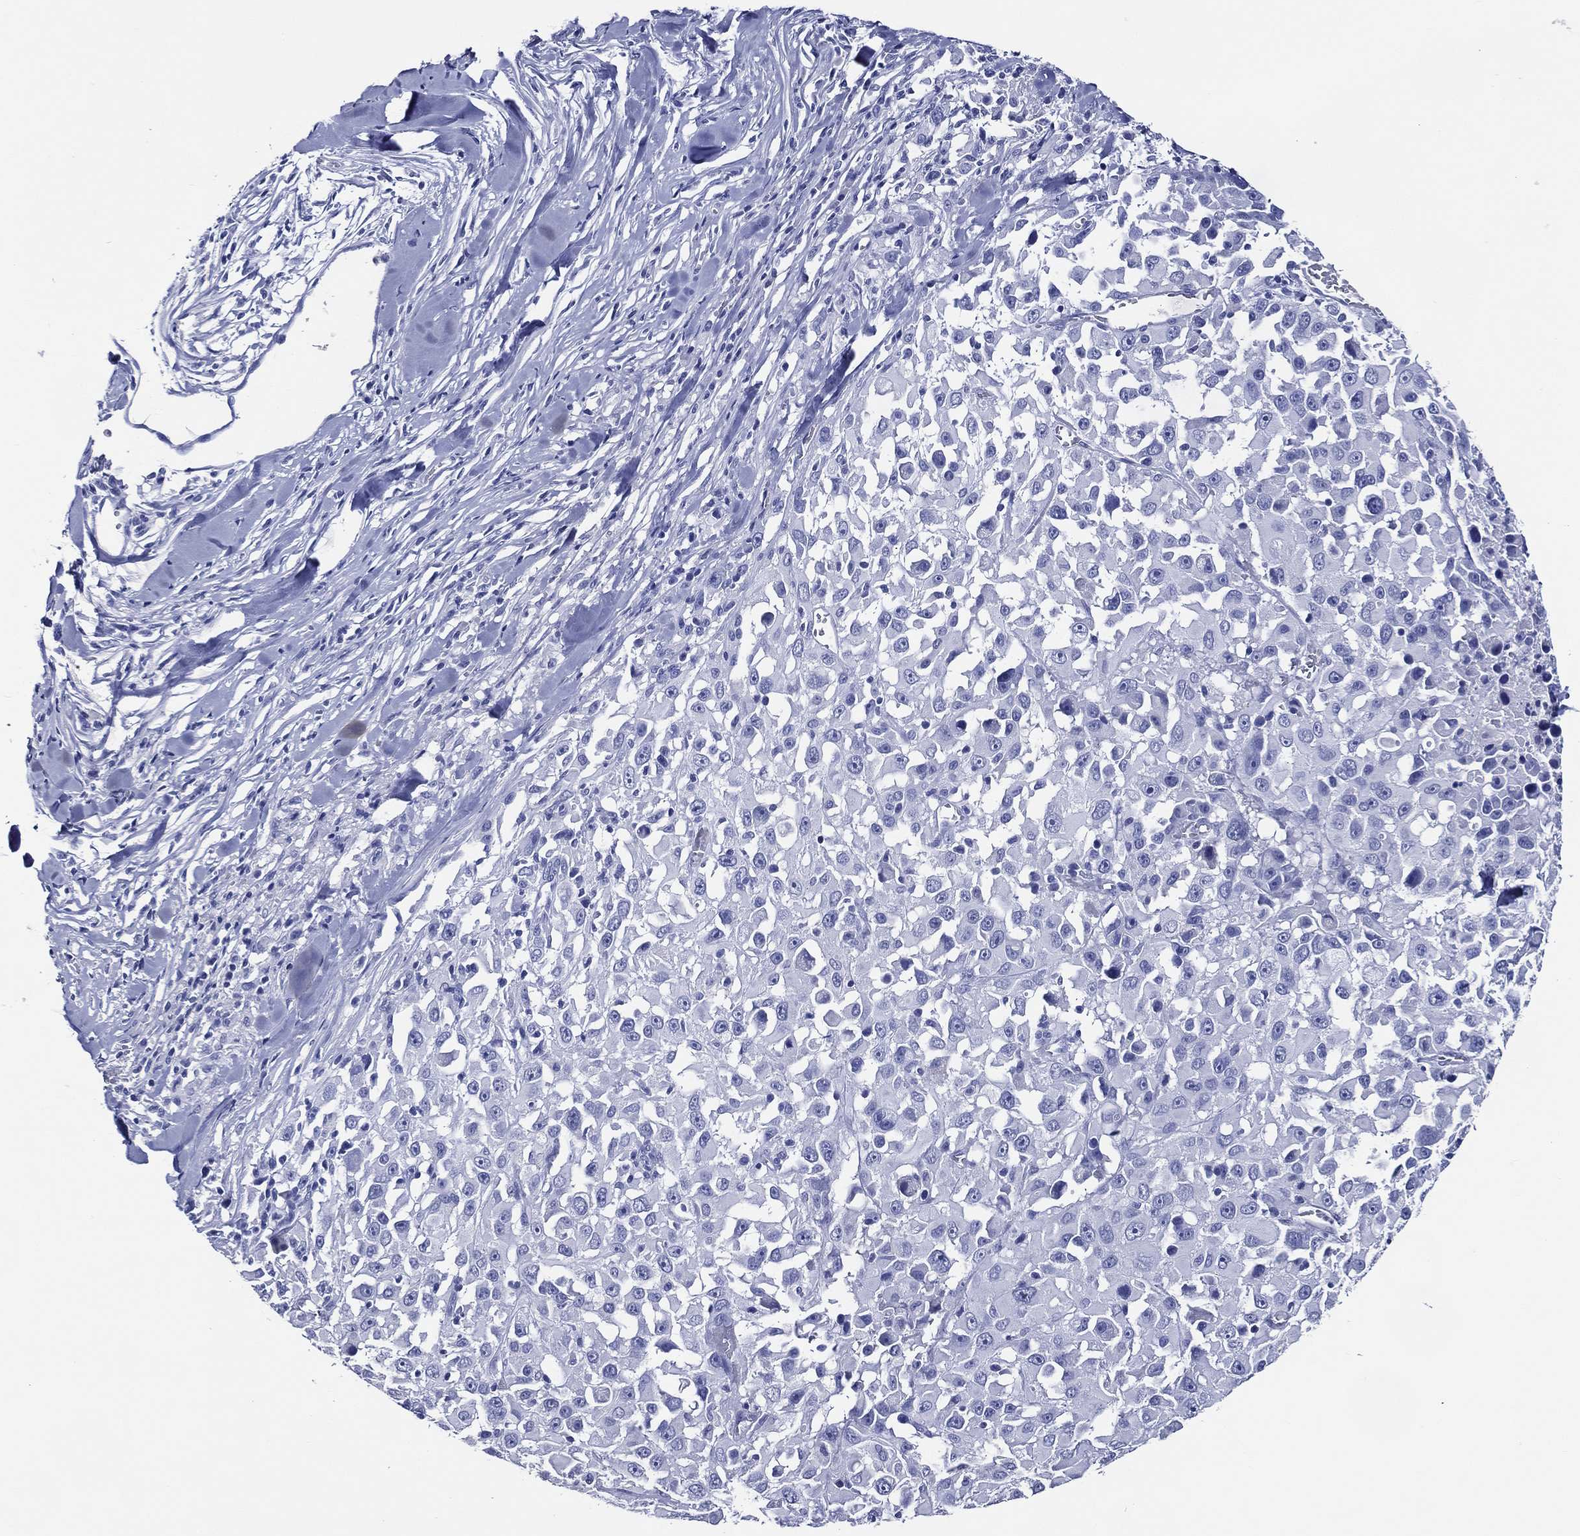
{"staining": {"intensity": "negative", "quantity": "none", "location": "none"}, "tissue": "melanoma", "cell_type": "Tumor cells", "image_type": "cancer", "snomed": [{"axis": "morphology", "description": "Malignant melanoma, Metastatic site"}, {"axis": "topography", "description": "Lymph node"}], "caption": "Photomicrograph shows no protein positivity in tumor cells of melanoma tissue.", "gene": "ACE2", "patient": {"sex": "male", "age": 50}}